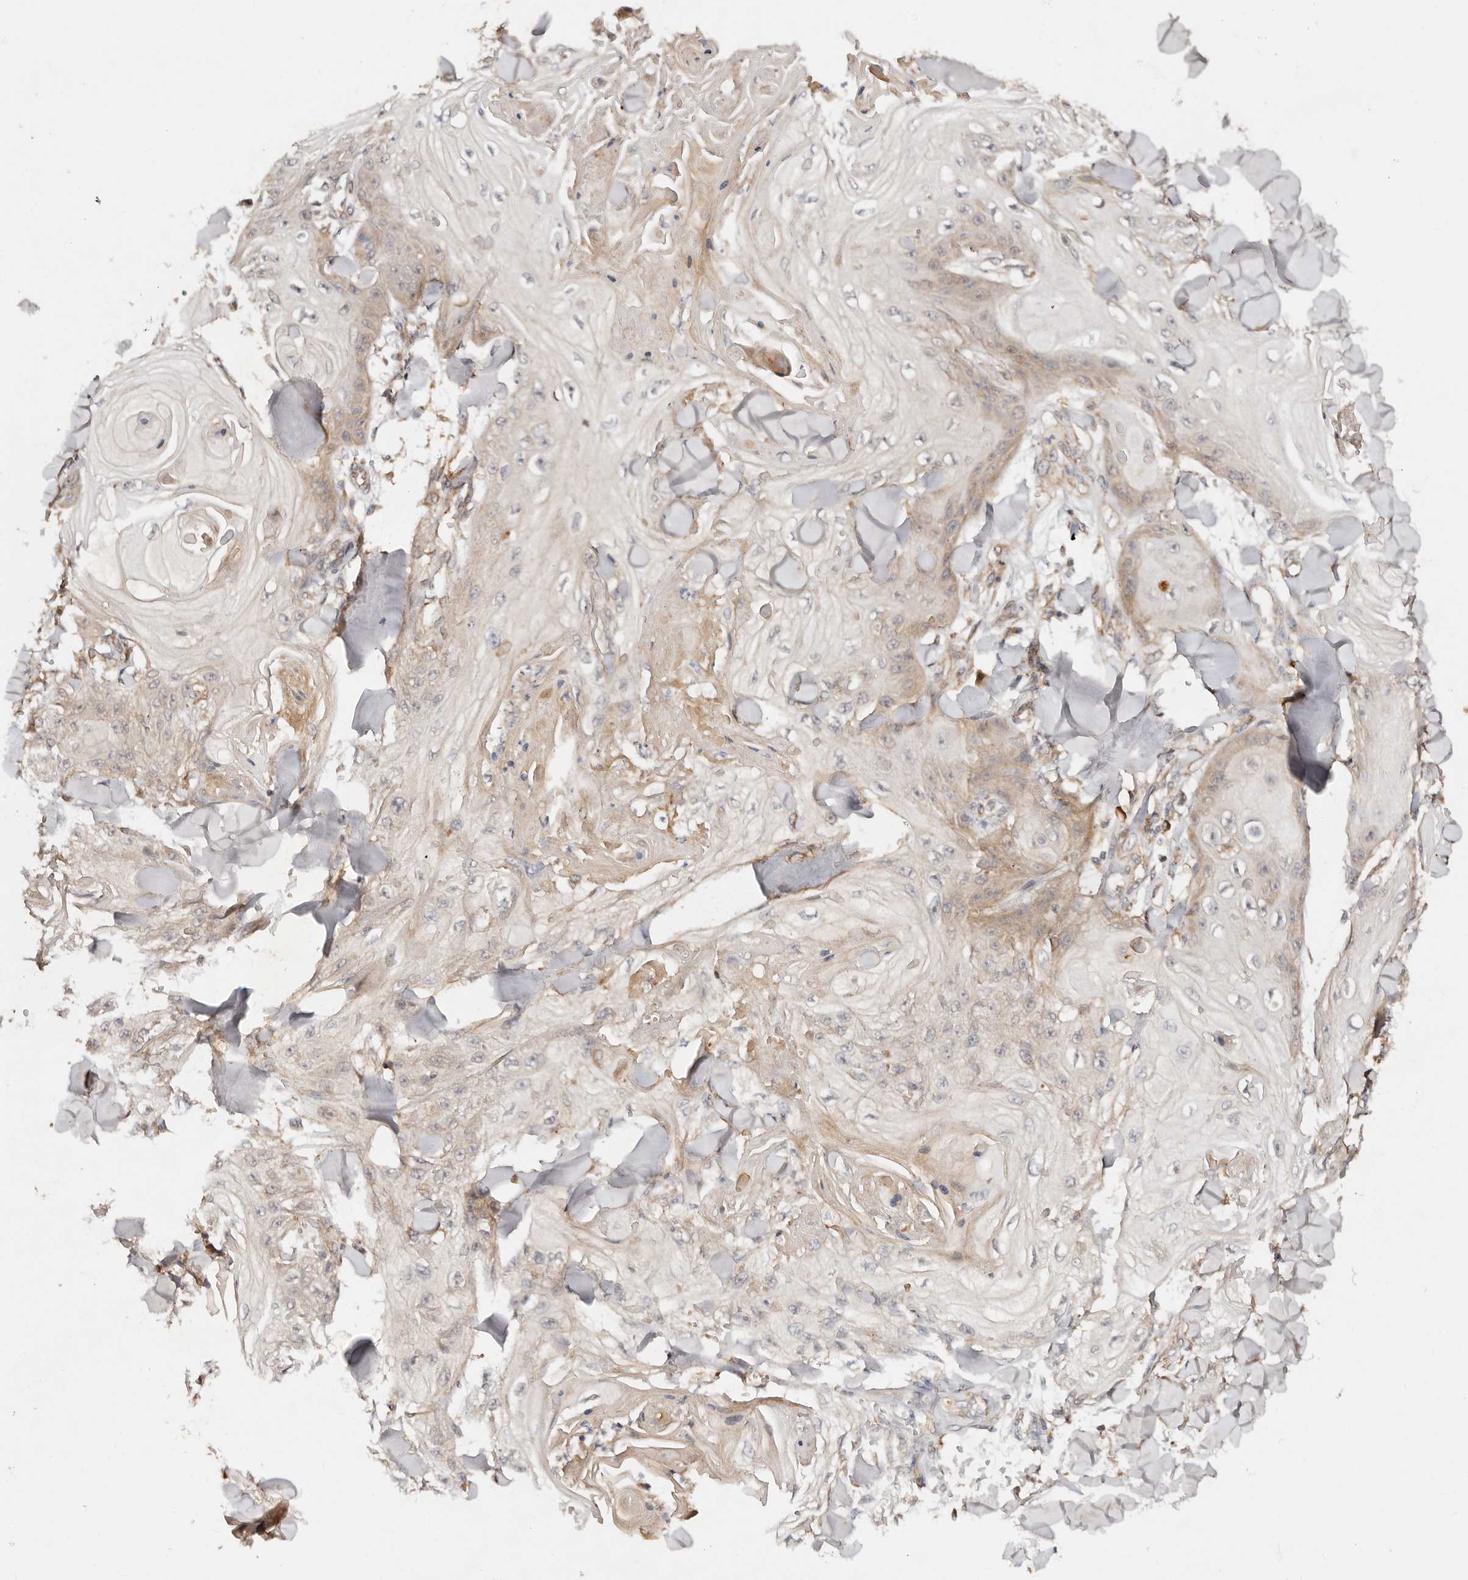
{"staining": {"intensity": "weak", "quantity": "25%-75%", "location": "cytoplasmic/membranous"}, "tissue": "skin cancer", "cell_type": "Tumor cells", "image_type": "cancer", "snomed": [{"axis": "morphology", "description": "Squamous cell carcinoma, NOS"}, {"axis": "topography", "description": "Skin"}], "caption": "DAB (3,3'-diaminobenzidine) immunohistochemical staining of squamous cell carcinoma (skin) reveals weak cytoplasmic/membranous protein staining in approximately 25%-75% of tumor cells. (DAB (3,3'-diaminobenzidine) IHC, brown staining for protein, blue staining for nuclei).", "gene": "DENND11", "patient": {"sex": "male", "age": 74}}